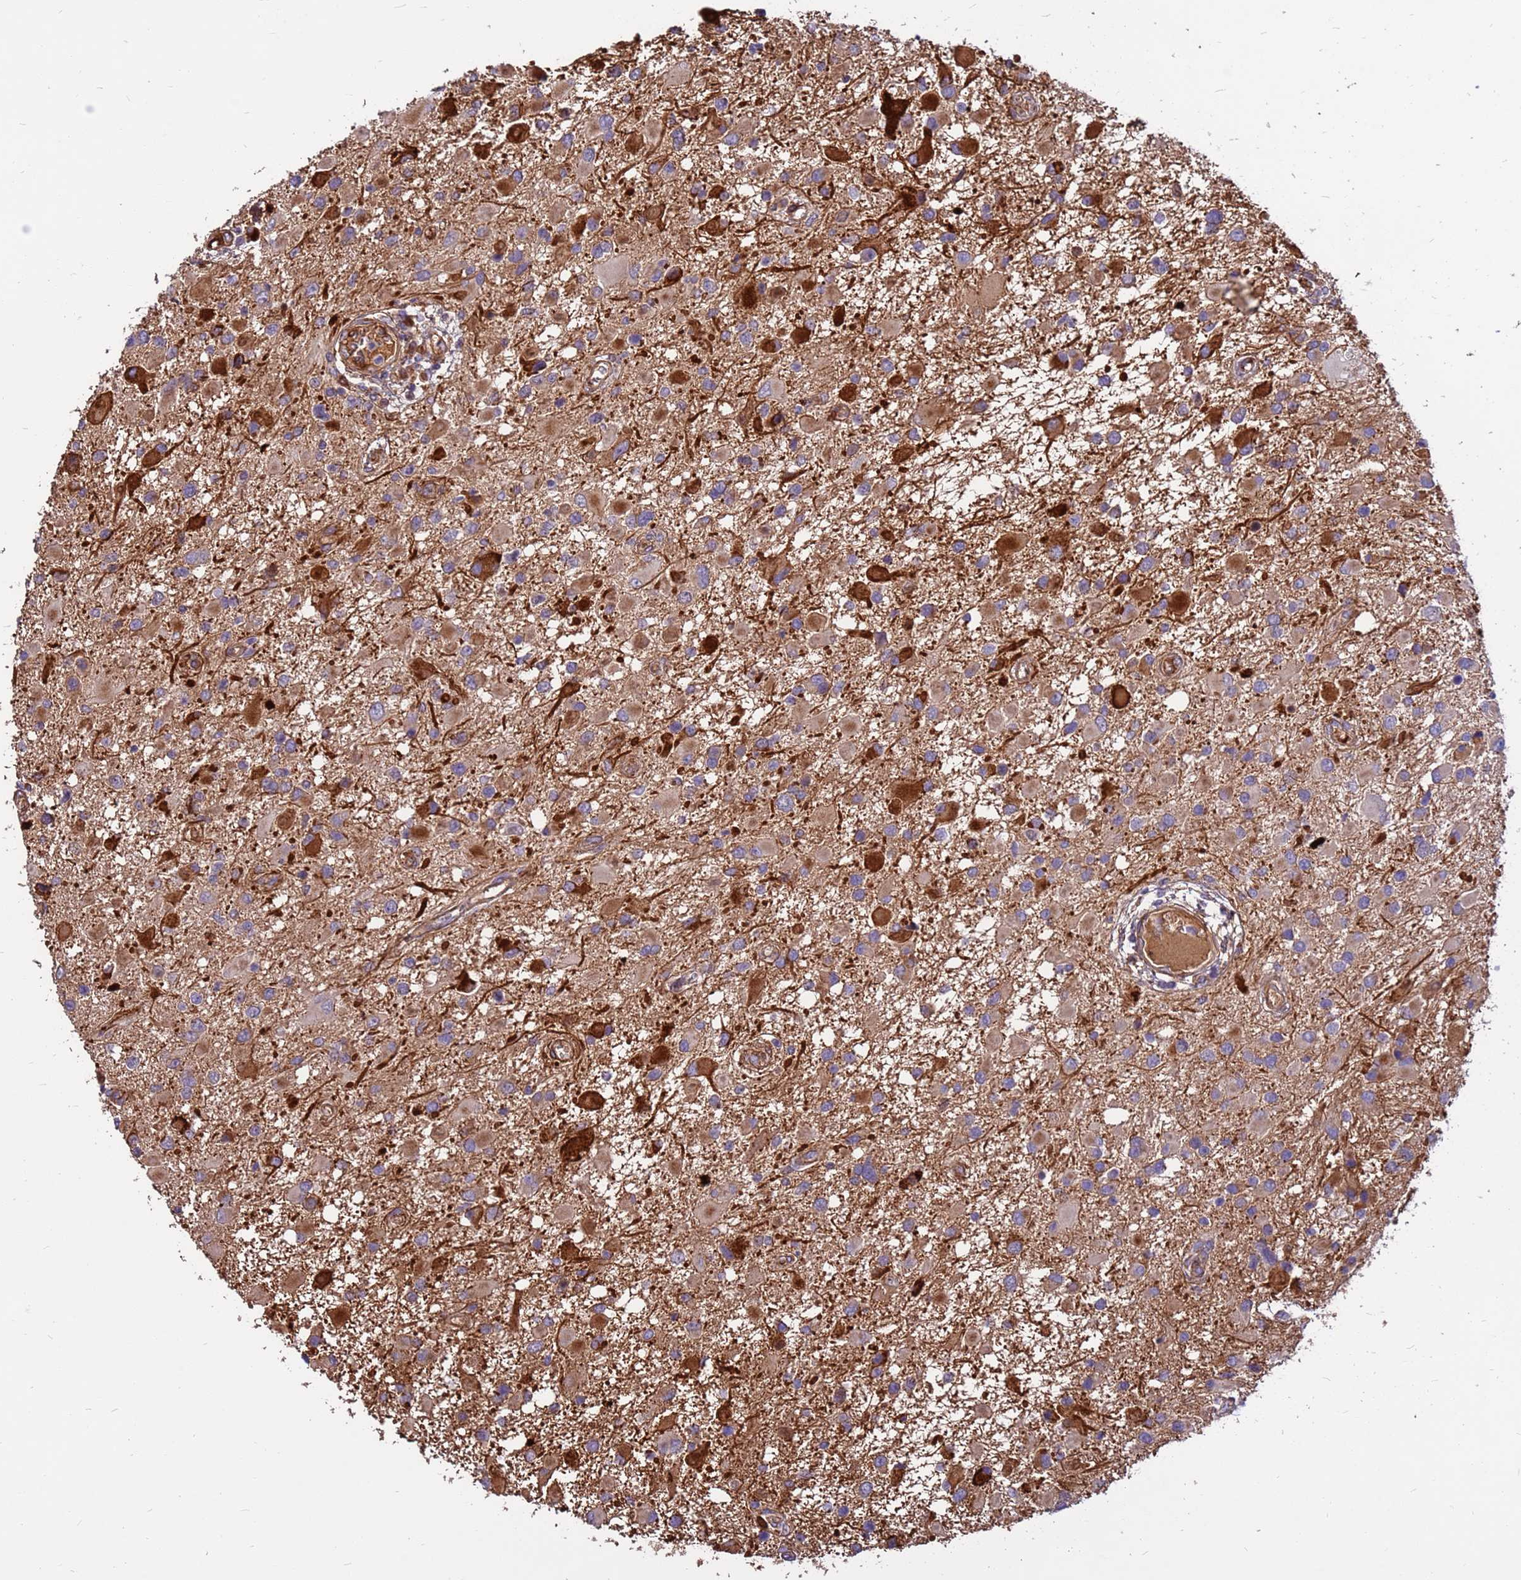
{"staining": {"intensity": "moderate", "quantity": ">75%", "location": "cytoplasmic/membranous"}, "tissue": "glioma", "cell_type": "Tumor cells", "image_type": "cancer", "snomed": [{"axis": "morphology", "description": "Glioma, malignant, High grade"}, {"axis": "topography", "description": "Brain"}], "caption": "Malignant glioma (high-grade) was stained to show a protein in brown. There is medium levels of moderate cytoplasmic/membranous positivity in approximately >75% of tumor cells.", "gene": "CRHBP", "patient": {"sex": "male", "age": 53}}